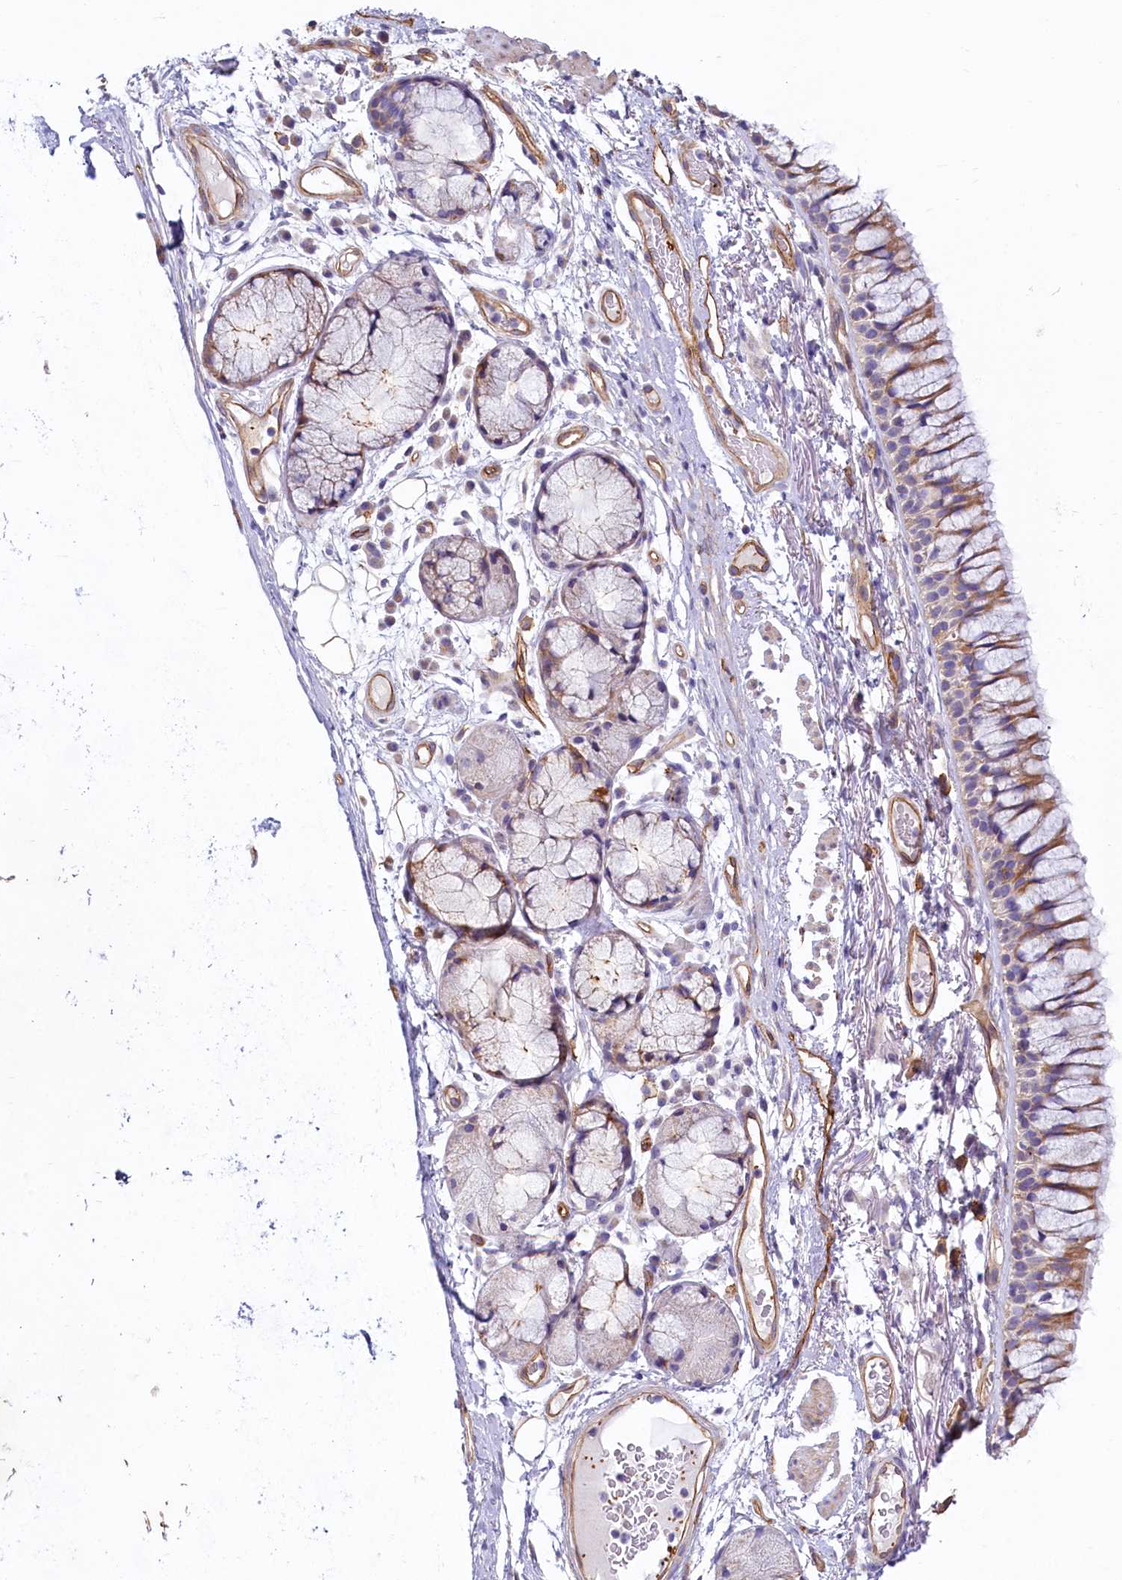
{"staining": {"intensity": "moderate", "quantity": ">75%", "location": "cytoplasmic/membranous"}, "tissue": "bronchus", "cell_type": "Respiratory epithelial cells", "image_type": "normal", "snomed": [{"axis": "morphology", "description": "Normal tissue, NOS"}, {"axis": "topography", "description": "Cartilage tissue"}, {"axis": "topography", "description": "Bronchus"}], "caption": "Respiratory epithelial cells display moderate cytoplasmic/membranous positivity in approximately >75% of cells in normal bronchus.", "gene": "LMOD3", "patient": {"sex": "female", "age": 73}}